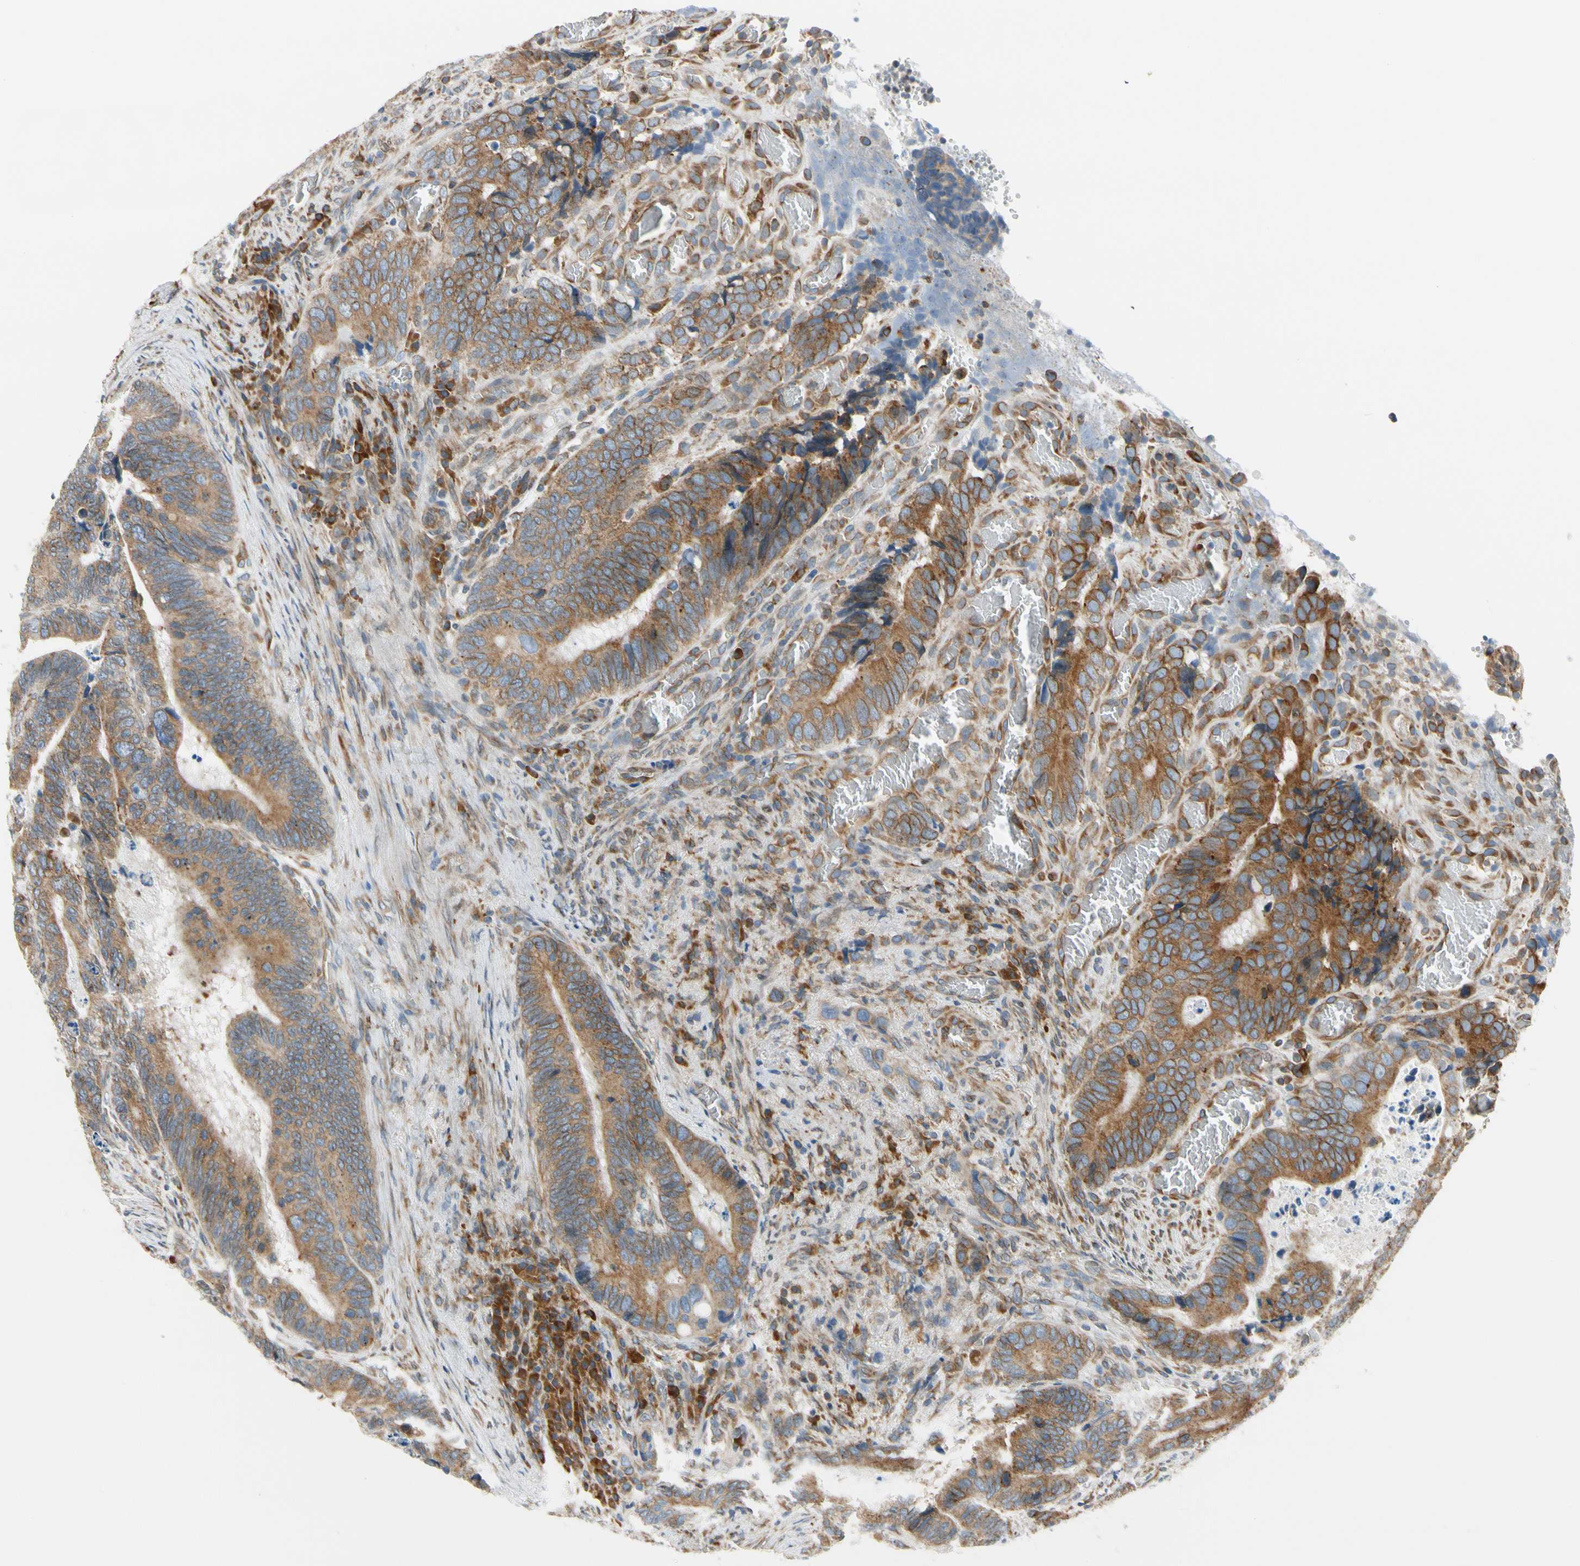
{"staining": {"intensity": "moderate", "quantity": ">75%", "location": "cytoplasmic/membranous"}, "tissue": "colorectal cancer", "cell_type": "Tumor cells", "image_type": "cancer", "snomed": [{"axis": "morphology", "description": "Adenocarcinoma, NOS"}, {"axis": "topography", "description": "Colon"}], "caption": "A brown stain labels moderate cytoplasmic/membranous staining of a protein in colorectal cancer tumor cells. The protein of interest is stained brown, and the nuclei are stained in blue (DAB (3,3'-diaminobenzidine) IHC with brightfield microscopy, high magnification).", "gene": "CLCC1", "patient": {"sex": "male", "age": 72}}